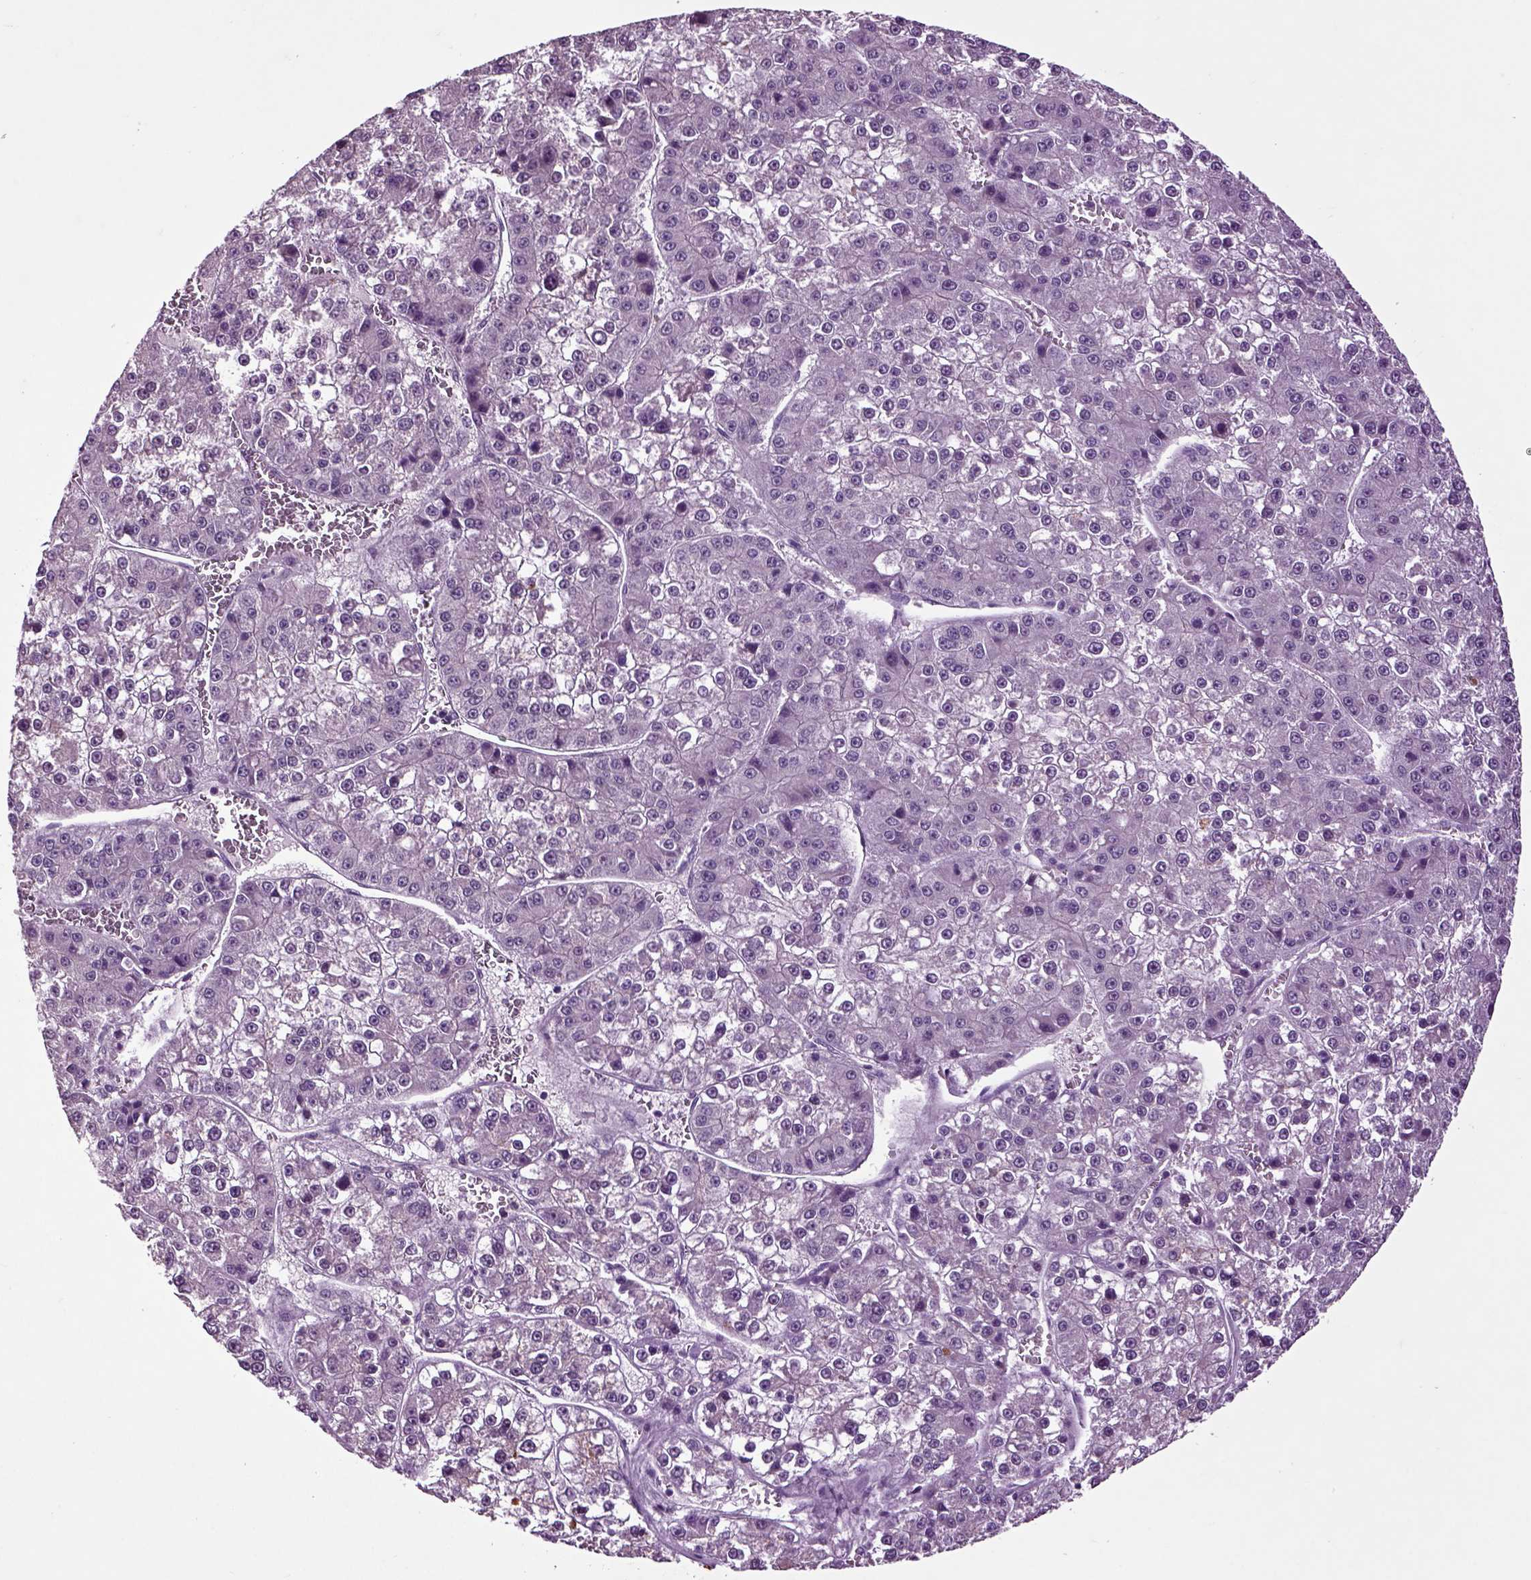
{"staining": {"intensity": "negative", "quantity": "none", "location": "none"}, "tissue": "liver cancer", "cell_type": "Tumor cells", "image_type": "cancer", "snomed": [{"axis": "morphology", "description": "Carcinoma, Hepatocellular, NOS"}, {"axis": "topography", "description": "Liver"}], "caption": "Histopathology image shows no significant protein expression in tumor cells of liver cancer (hepatocellular carcinoma).", "gene": "CRHR1", "patient": {"sex": "female", "age": 73}}